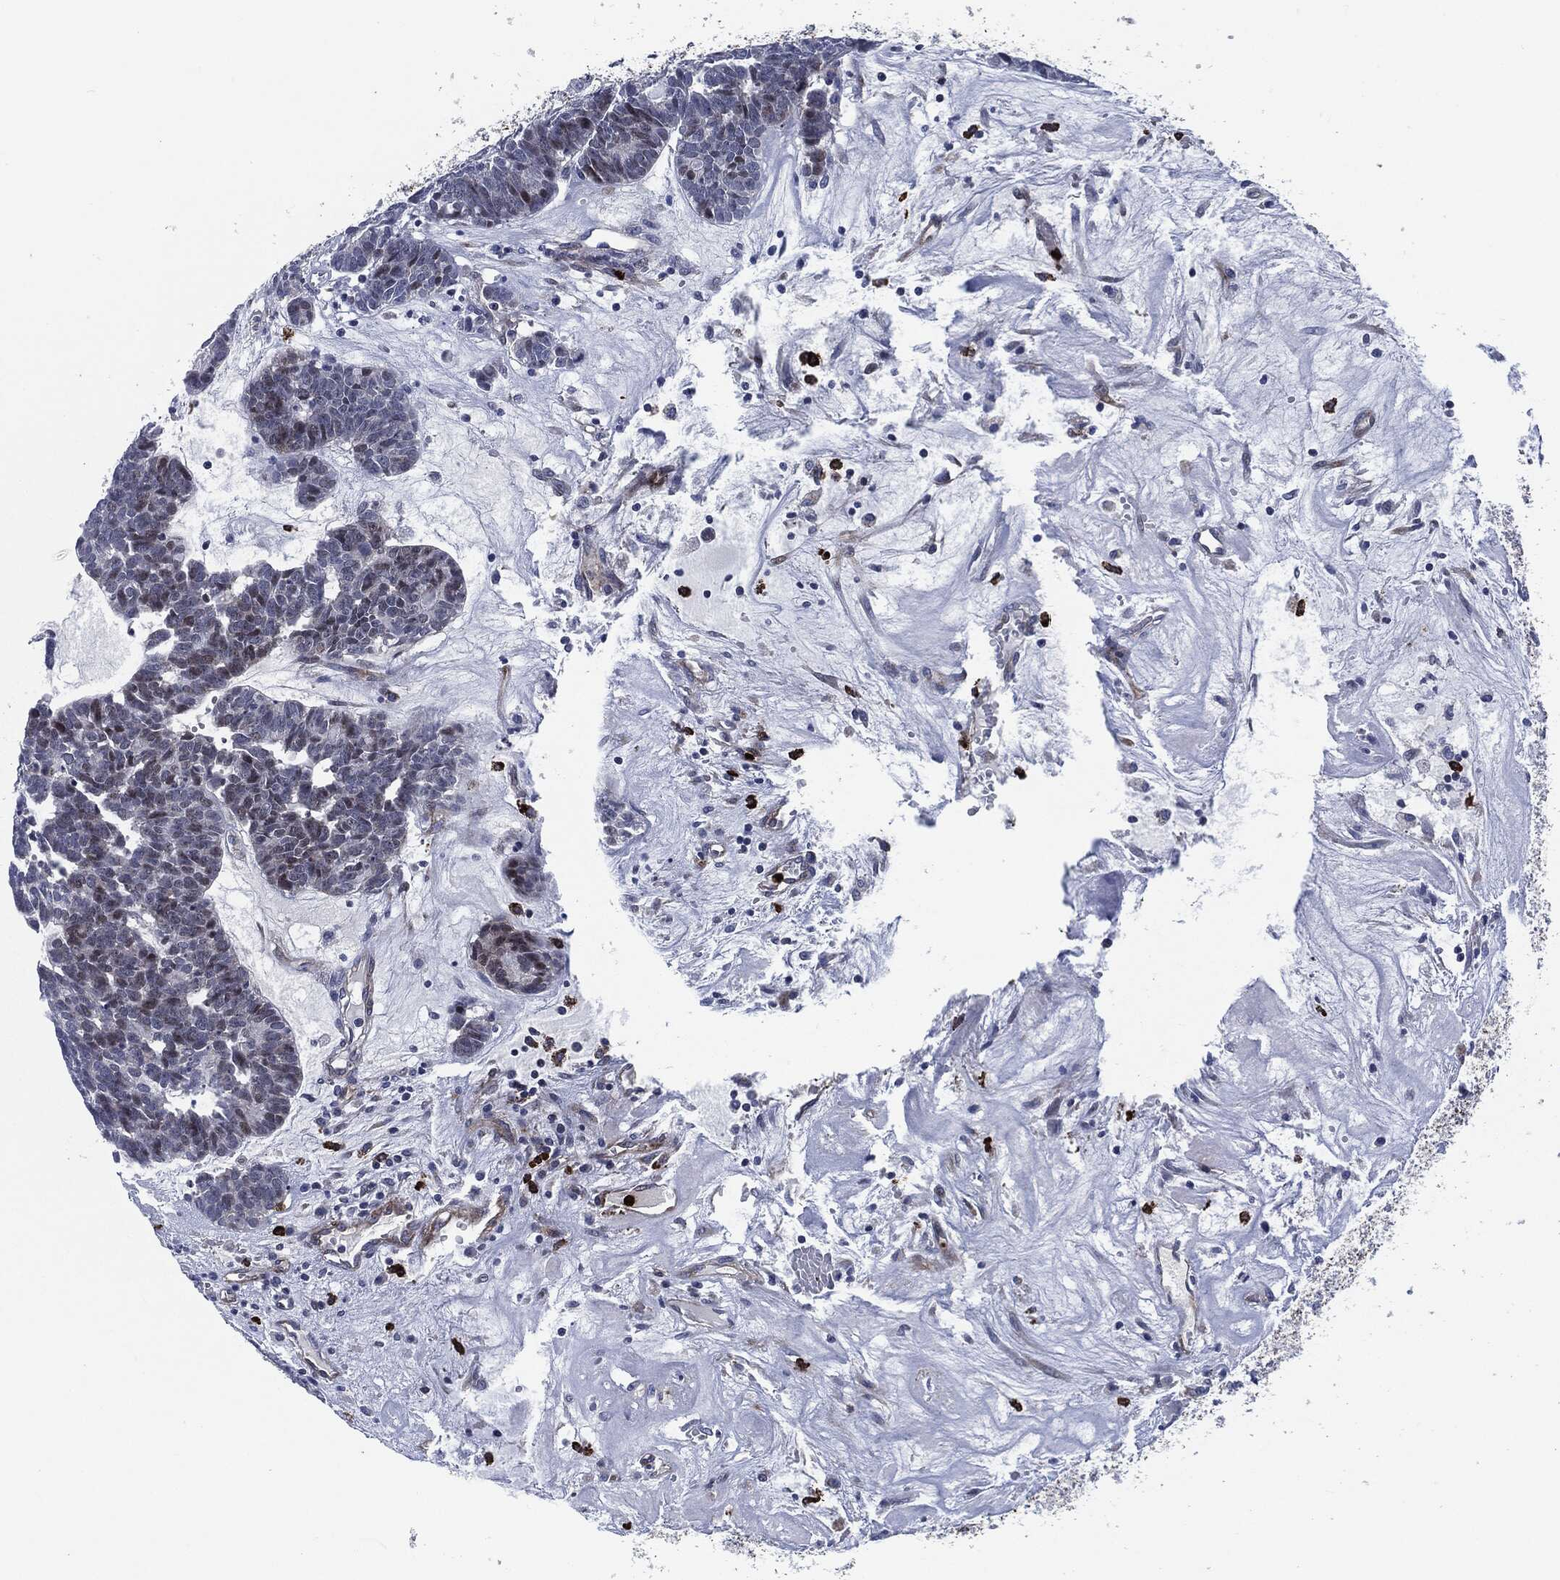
{"staining": {"intensity": "moderate", "quantity": "<25%", "location": "nuclear"}, "tissue": "head and neck cancer", "cell_type": "Tumor cells", "image_type": "cancer", "snomed": [{"axis": "morphology", "description": "Adenocarcinoma, NOS"}, {"axis": "topography", "description": "Head-Neck"}], "caption": "The photomicrograph displays staining of adenocarcinoma (head and neck), revealing moderate nuclear protein expression (brown color) within tumor cells. (DAB IHC with brightfield microscopy, high magnification).", "gene": "MPO", "patient": {"sex": "female", "age": 81}}